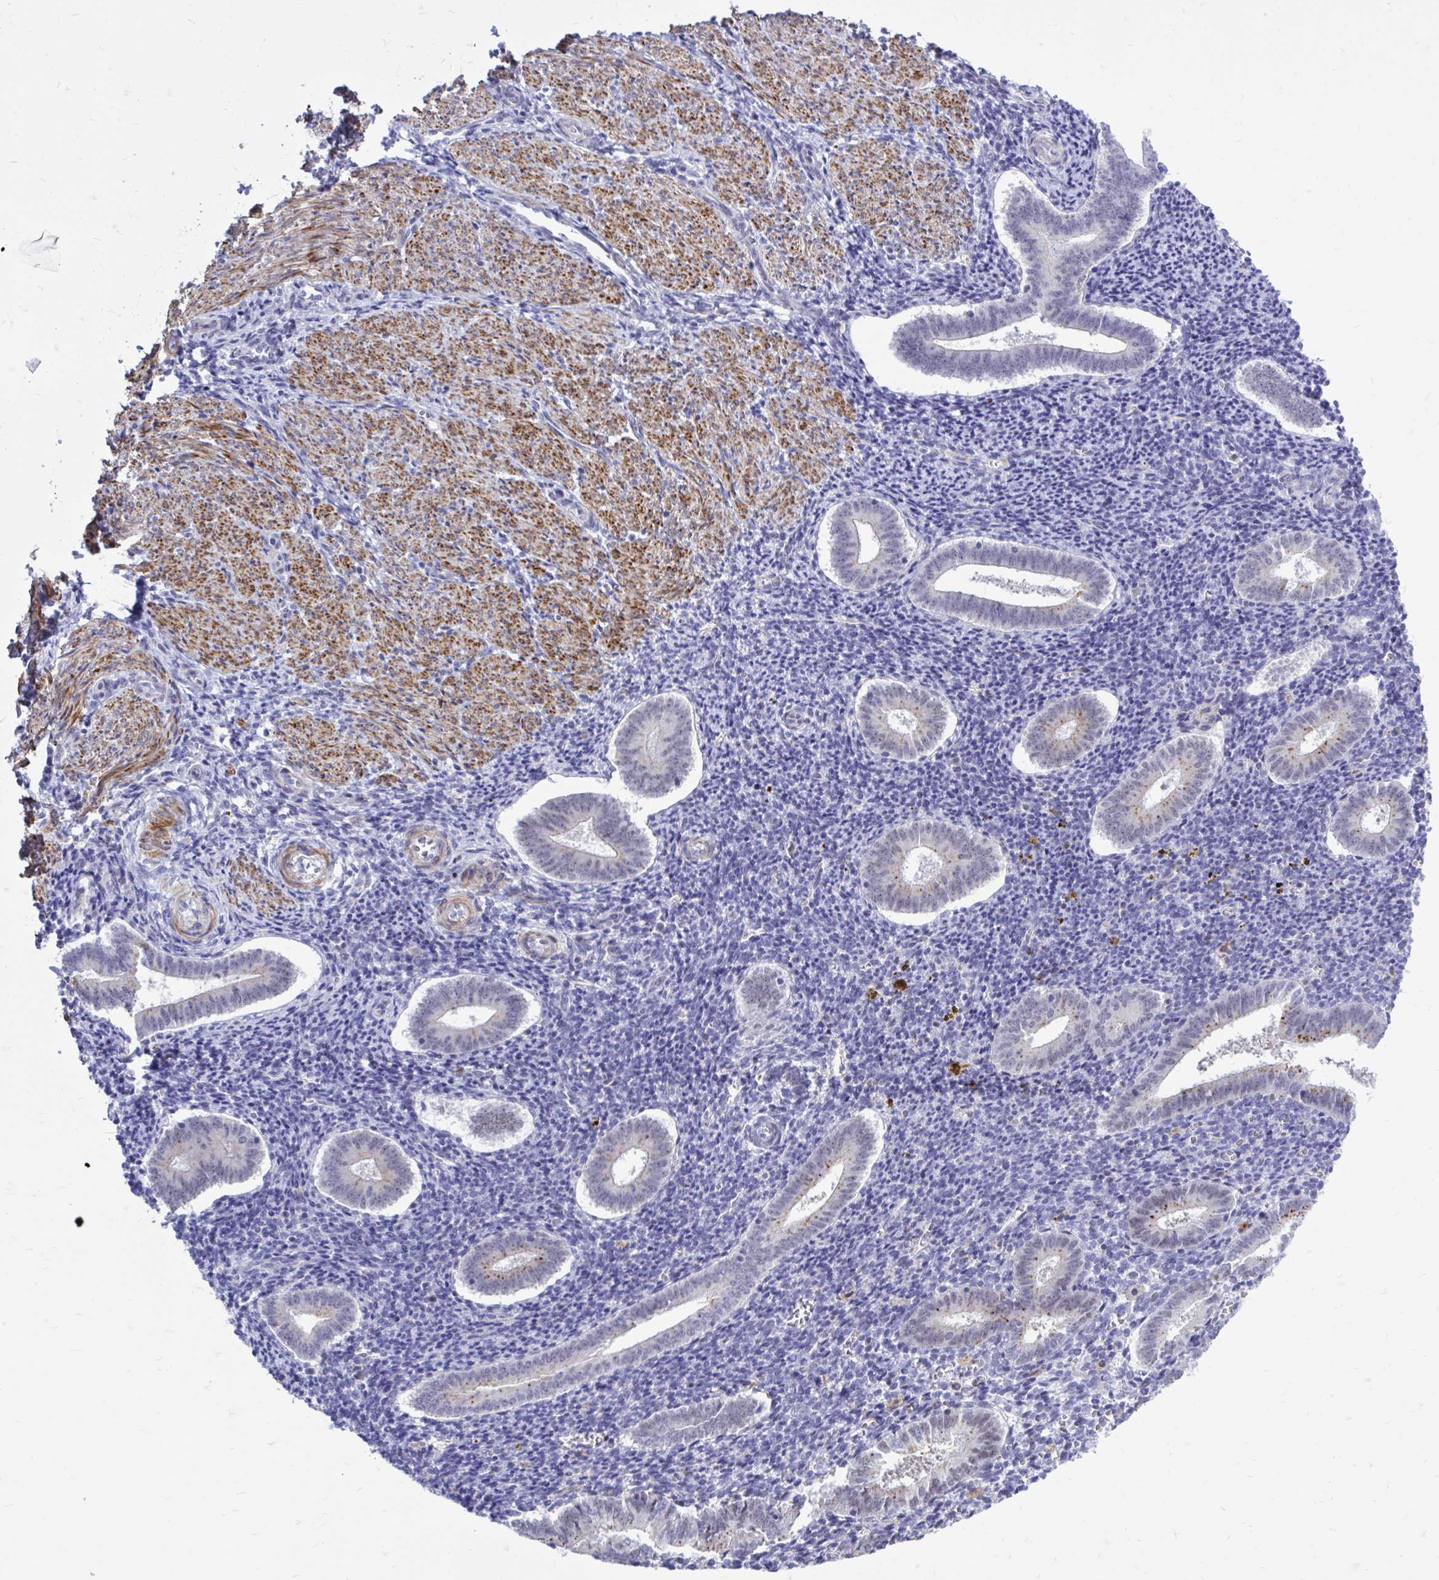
{"staining": {"intensity": "negative", "quantity": "none", "location": "none"}, "tissue": "endometrium", "cell_type": "Cells in endometrial stroma", "image_type": "normal", "snomed": [{"axis": "morphology", "description": "Normal tissue, NOS"}, {"axis": "topography", "description": "Endometrium"}], "caption": "Immunohistochemistry image of normal endometrium: human endometrium stained with DAB exhibits no significant protein staining in cells in endometrial stroma.", "gene": "ZBTB25", "patient": {"sex": "female", "age": 25}}